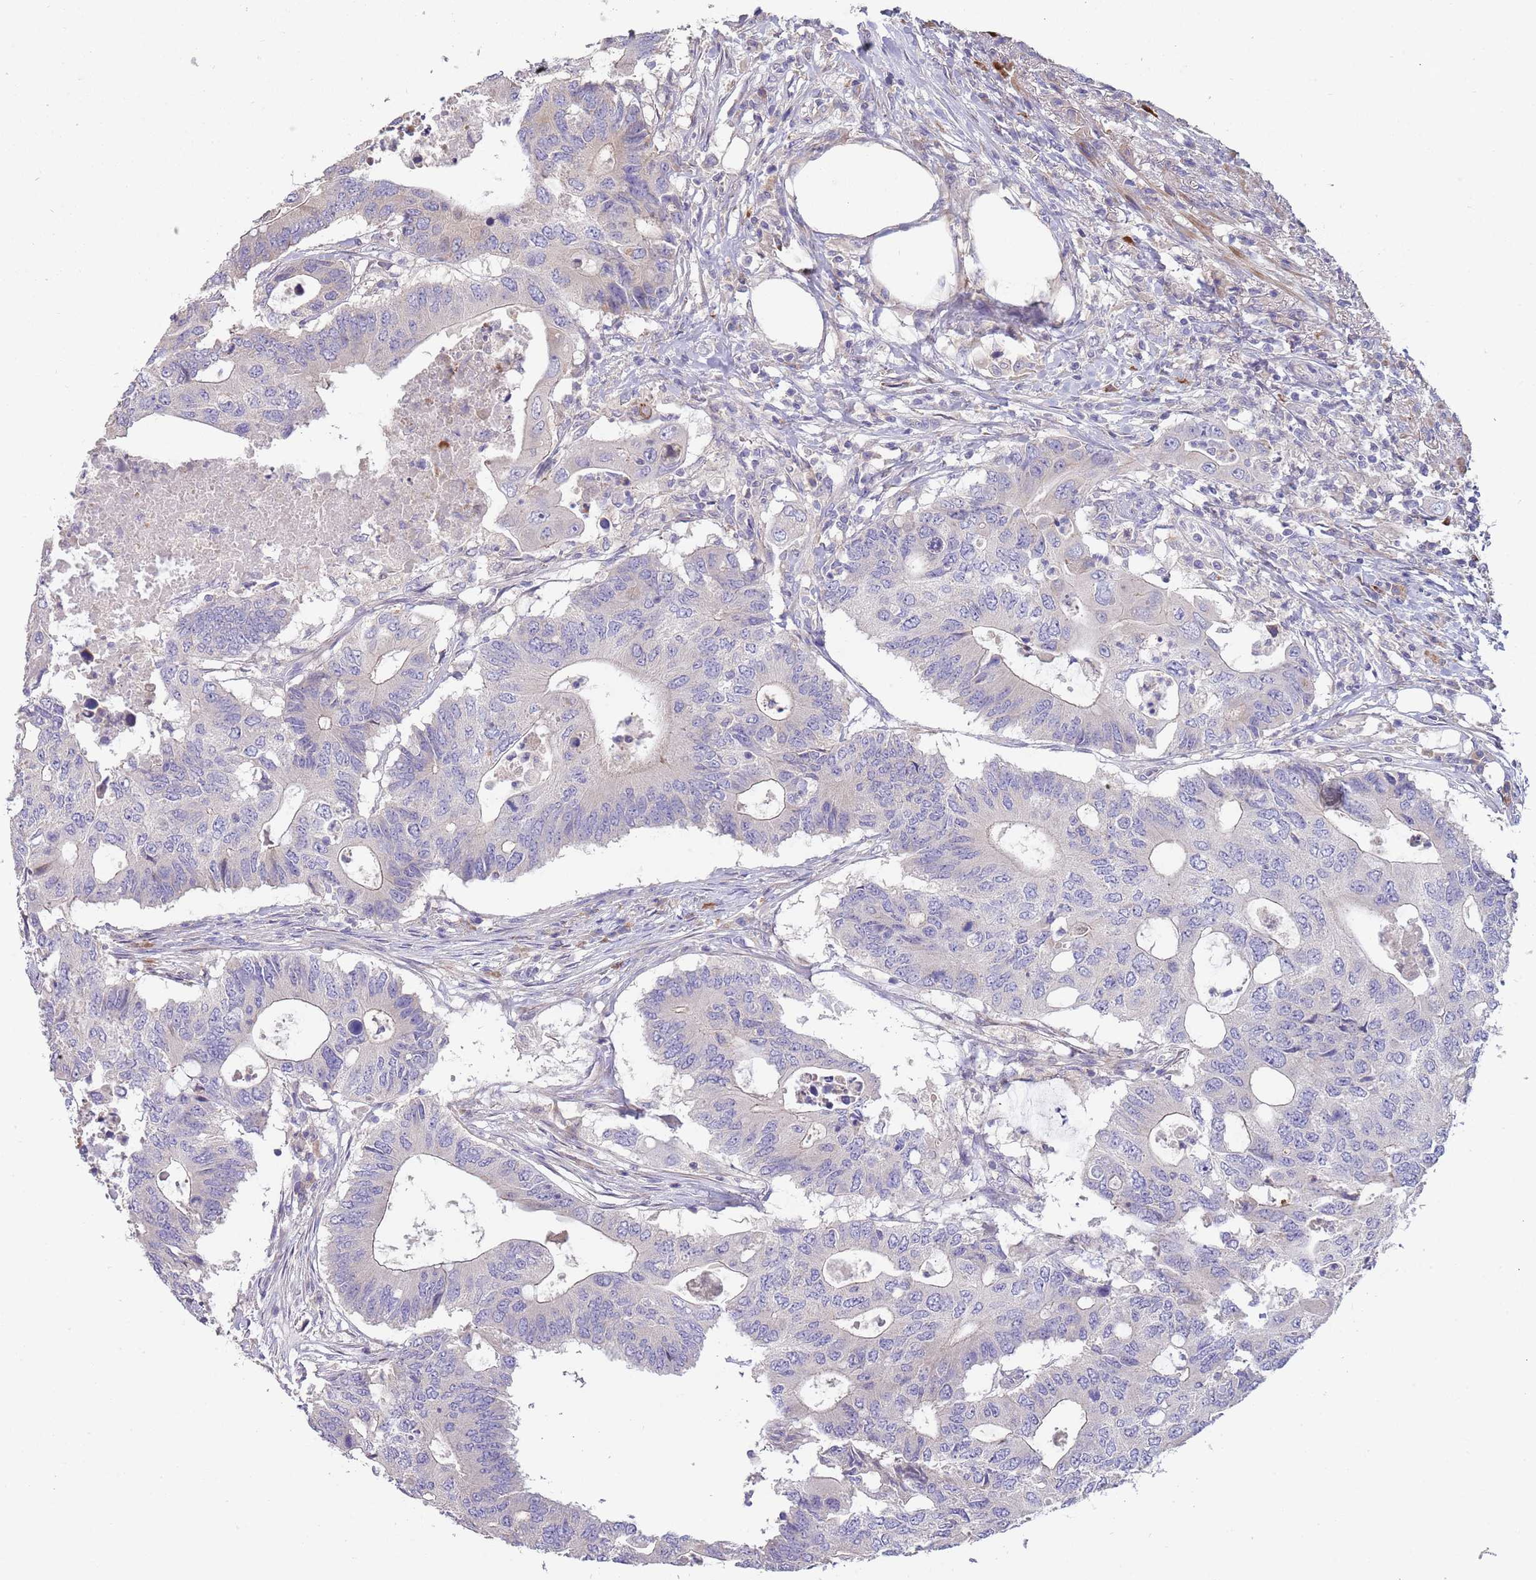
{"staining": {"intensity": "negative", "quantity": "none", "location": "none"}, "tissue": "colorectal cancer", "cell_type": "Tumor cells", "image_type": "cancer", "snomed": [{"axis": "morphology", "description": "Adenocarcinoma, NOS"}, {"axis": "topography", "description": "Colon"}], "caption": "Tumor cells show no significant expression in adenocarcinoma (colorectal).", "gene": "SUSD1", "patient": {"sex": "male", "age": 71}}